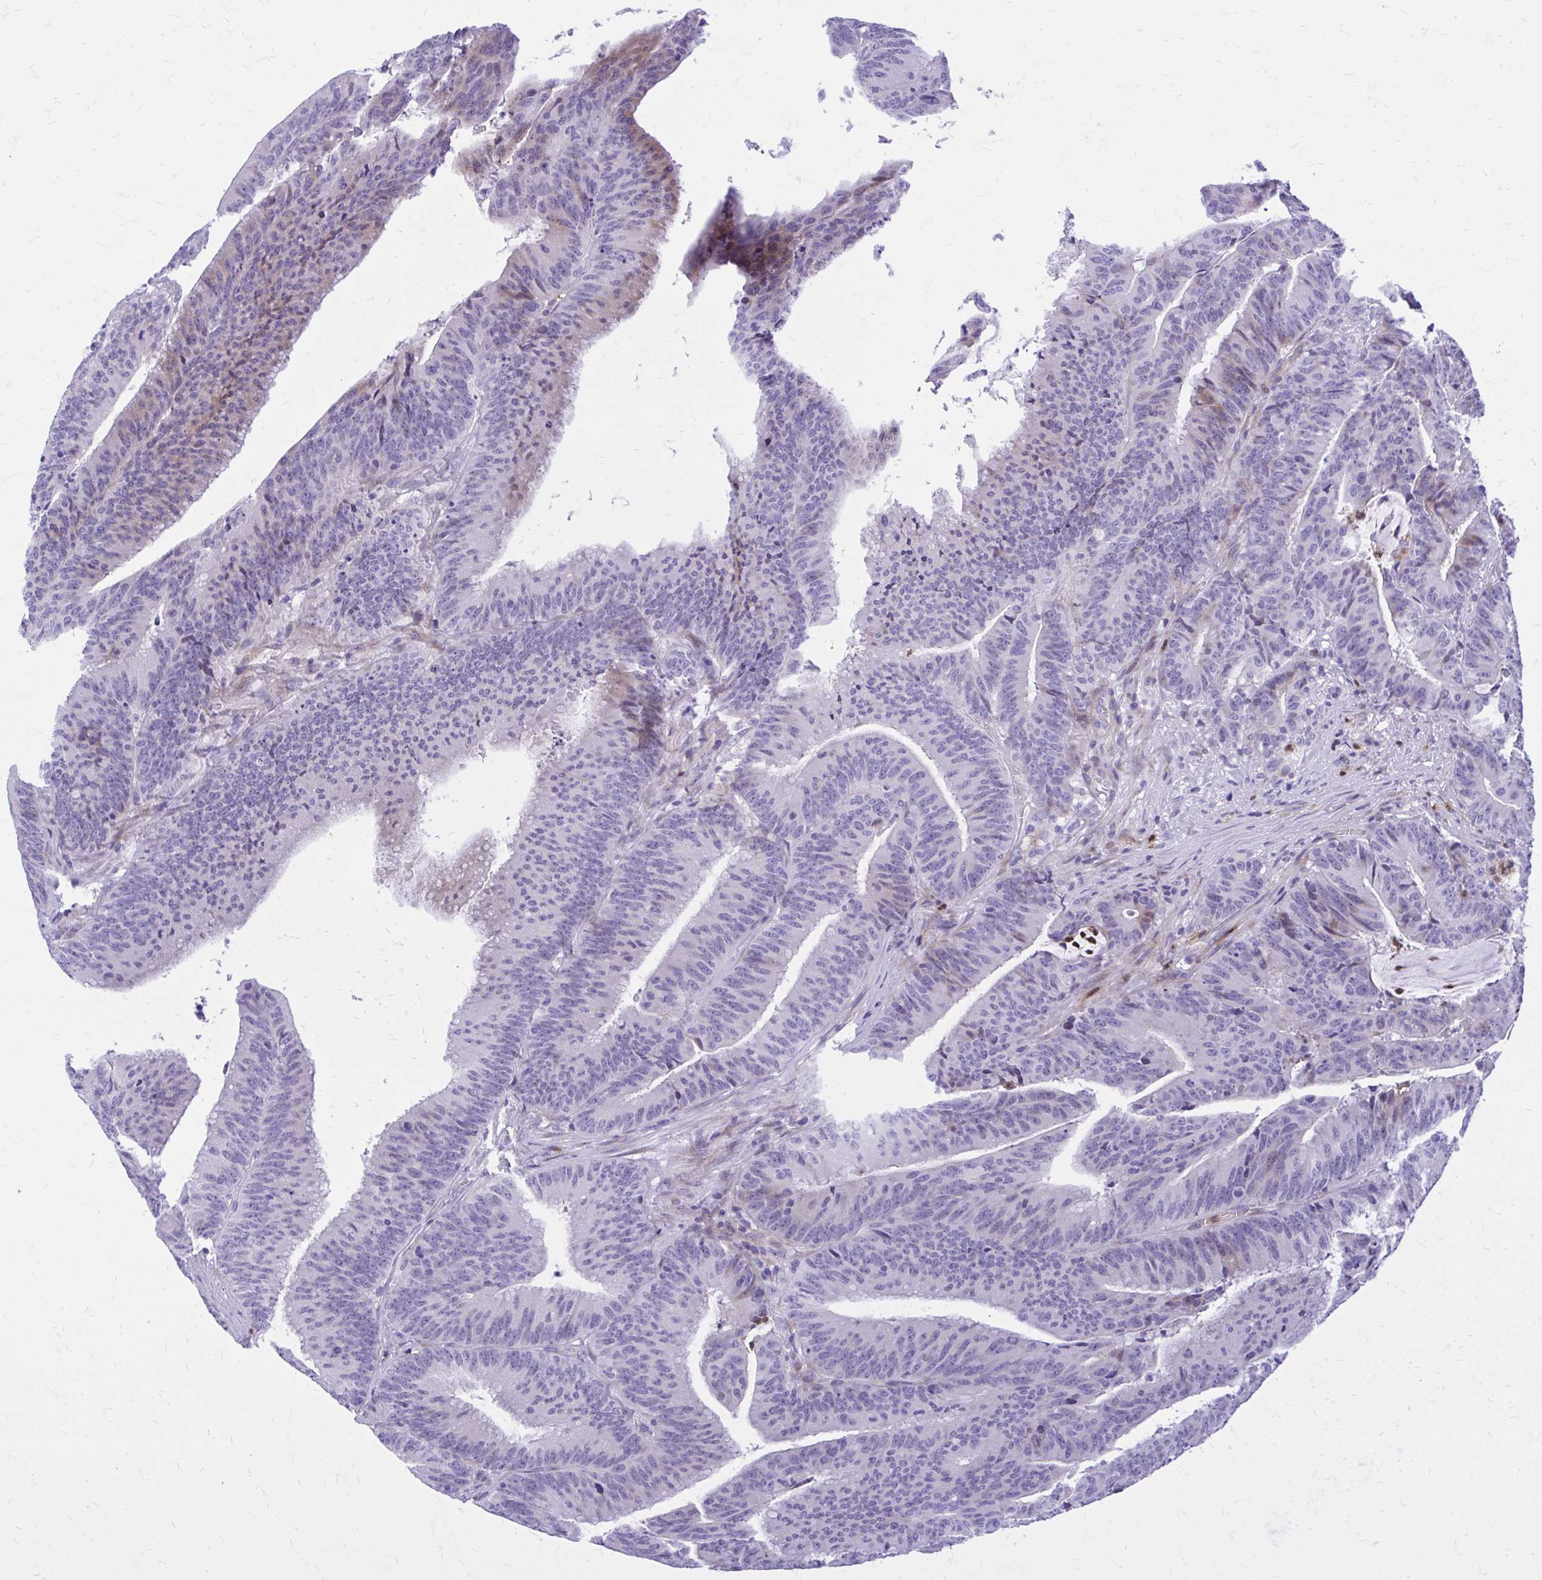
{"staining": {"intensity": "moderate", "quantity": "<25%", "location": "cytoplasmic/membranous"}, "tissue": "colorectal cancer", "cell_type": "Tumor cells", "image_type": "cancer", "snomed": [{"axis": "morphology", "description": "Adenocarcinoma, NOS"}, {"axis": "topography", "description": "Colon"}], "caption": "An immunohistochemistry image of neoplastic tissue is shown. Protein staining in brown labels moderate cytoplasmic/membranous positivity in colorectal cancer within tumor cells.", "gene": "ADAMTSL1", "patient": {"sex": "female", "age": 78}}